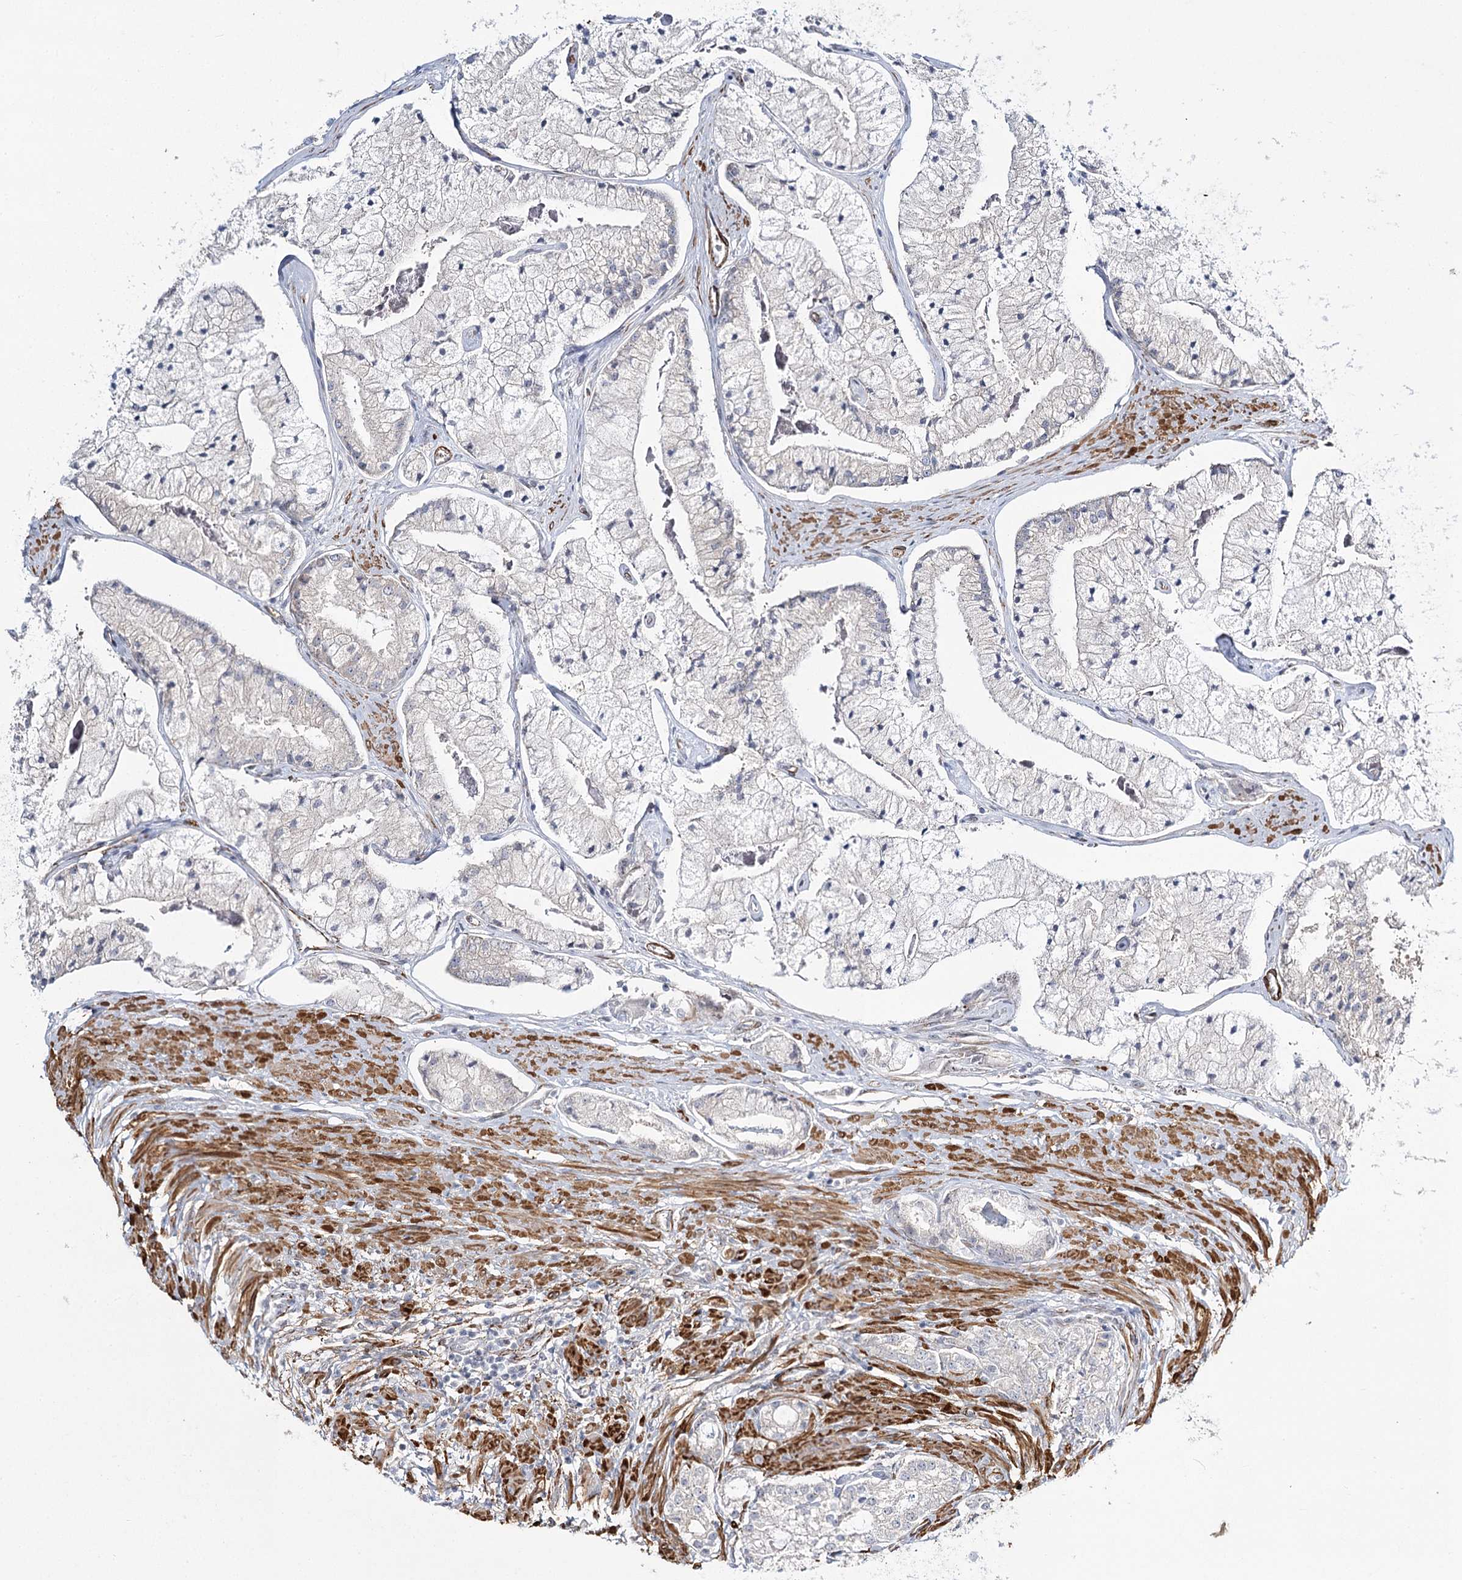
{"staining": {"intensity": "negative", "quantity": "none", "location": "none"}, "tissue": "prostate cancer", "cell_type": "Tumor cells", "image_type": "cancer", "snomed": [{"axis": "morphology", "description": "Adenocarcinoma, High grade"}, {"axis": "topography", "description": "Prostate"}], "caption": "Tumor cells show no significant protein expression in prostate cancer.", "gene": "CWF19L1", "patient": {"sex": "male", "age": 50}}